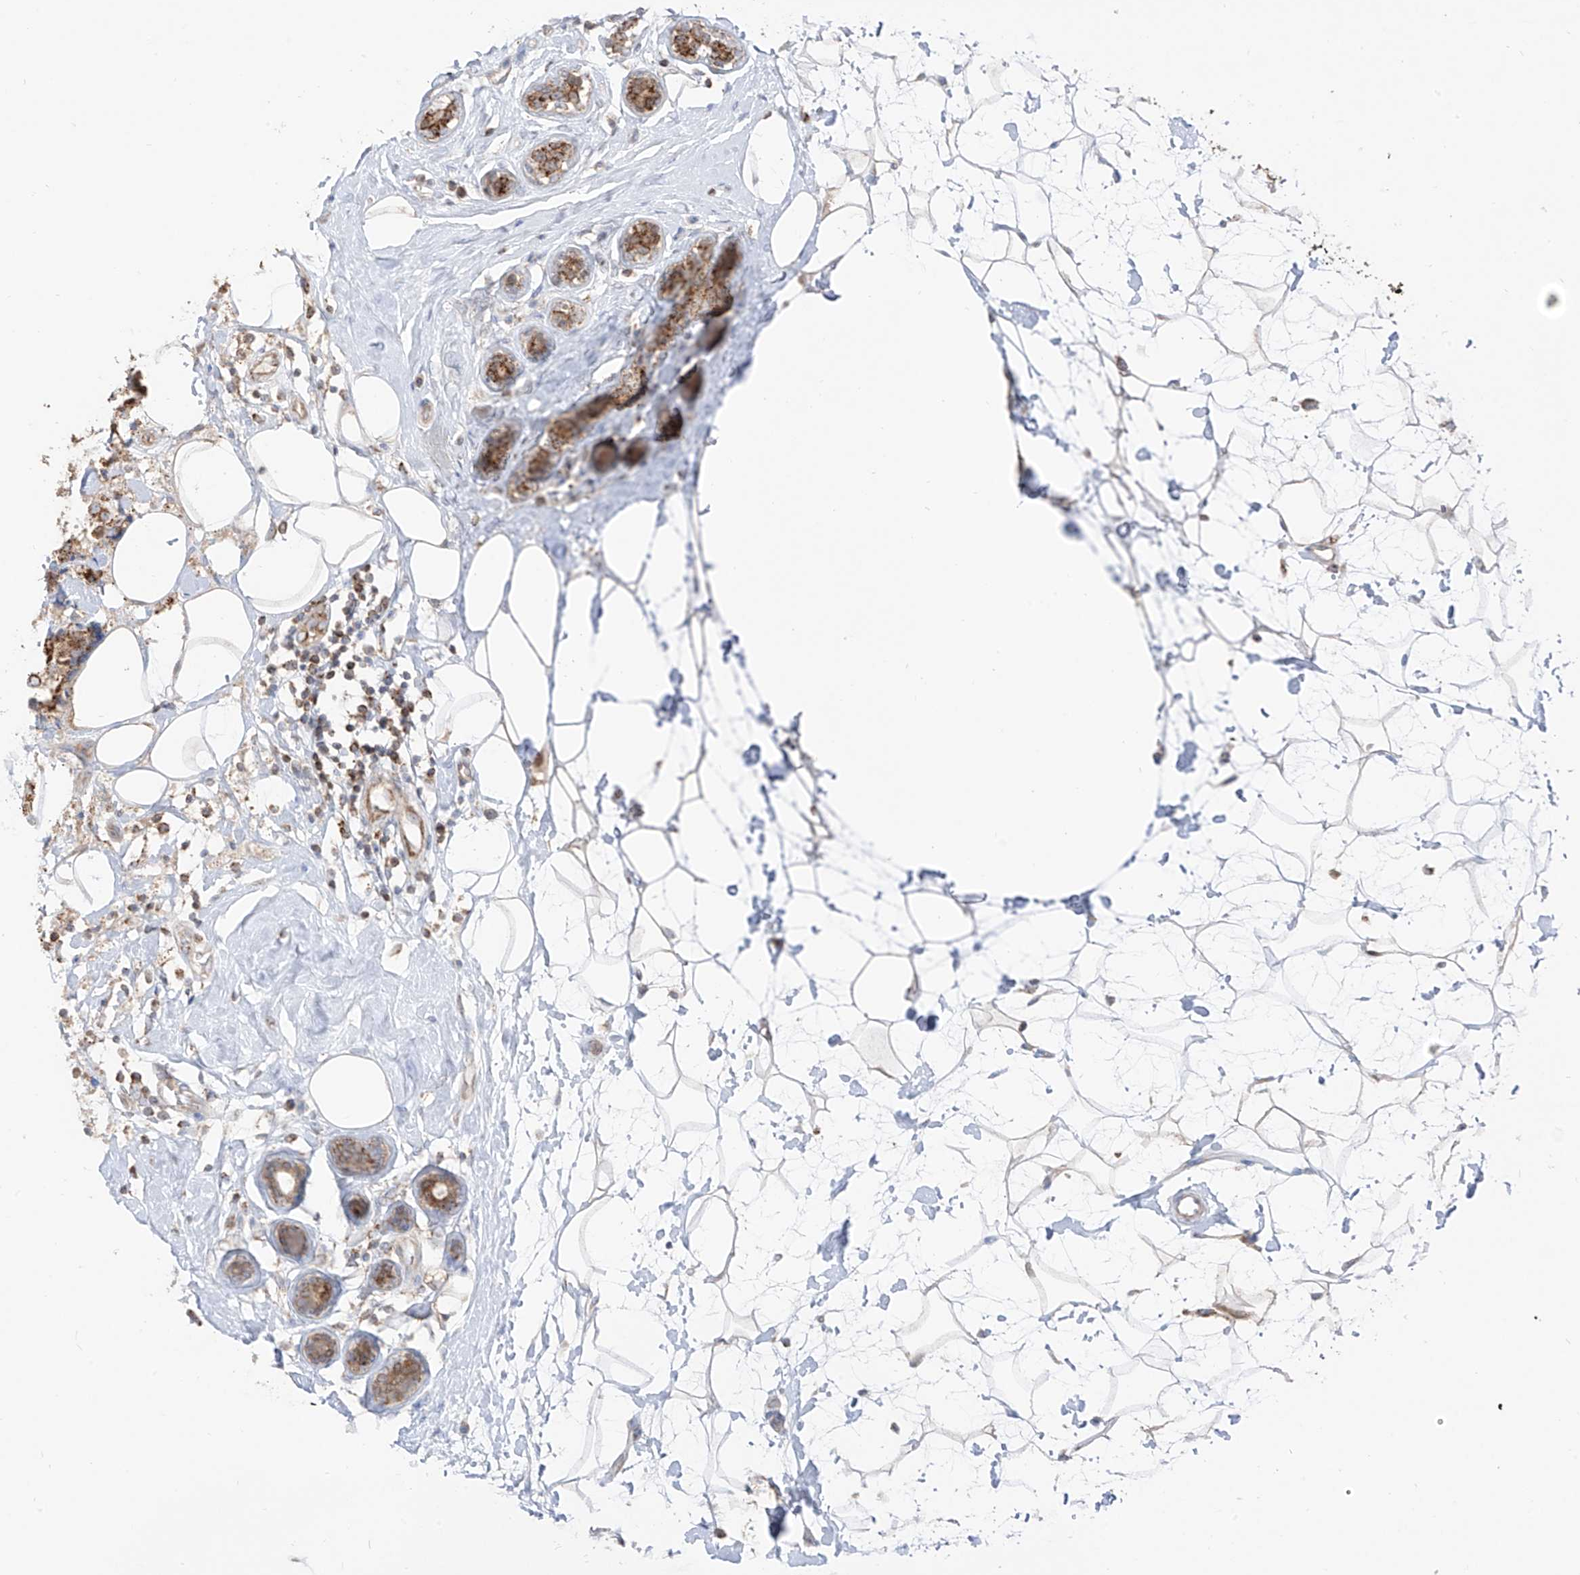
{"staining": {"intensity": "moderate", "quantity": ">75%", "location": "cytoplasmic/membranous"}, "tissue": "breast cancer", "cell_type": "Tumor cells", "image_type": "cancer", "snomed": [{"axis": "morphology", "description": "Normal tissue, NOS"}, {"axis": "morphology", "description": "Duct carcinoma"}, {"axis": "topography", "description": "Breast"}], "caption": "IHC (DAB) staining of human breast infiltrating ductal carcinoma demonstrates moderate cytoplasmic/membranous protein staining in about >75% of tumor cells. Nuclei are stained in blue.", "gene": "ETHE1", "patient": {"sex": "female", "age": 39}}